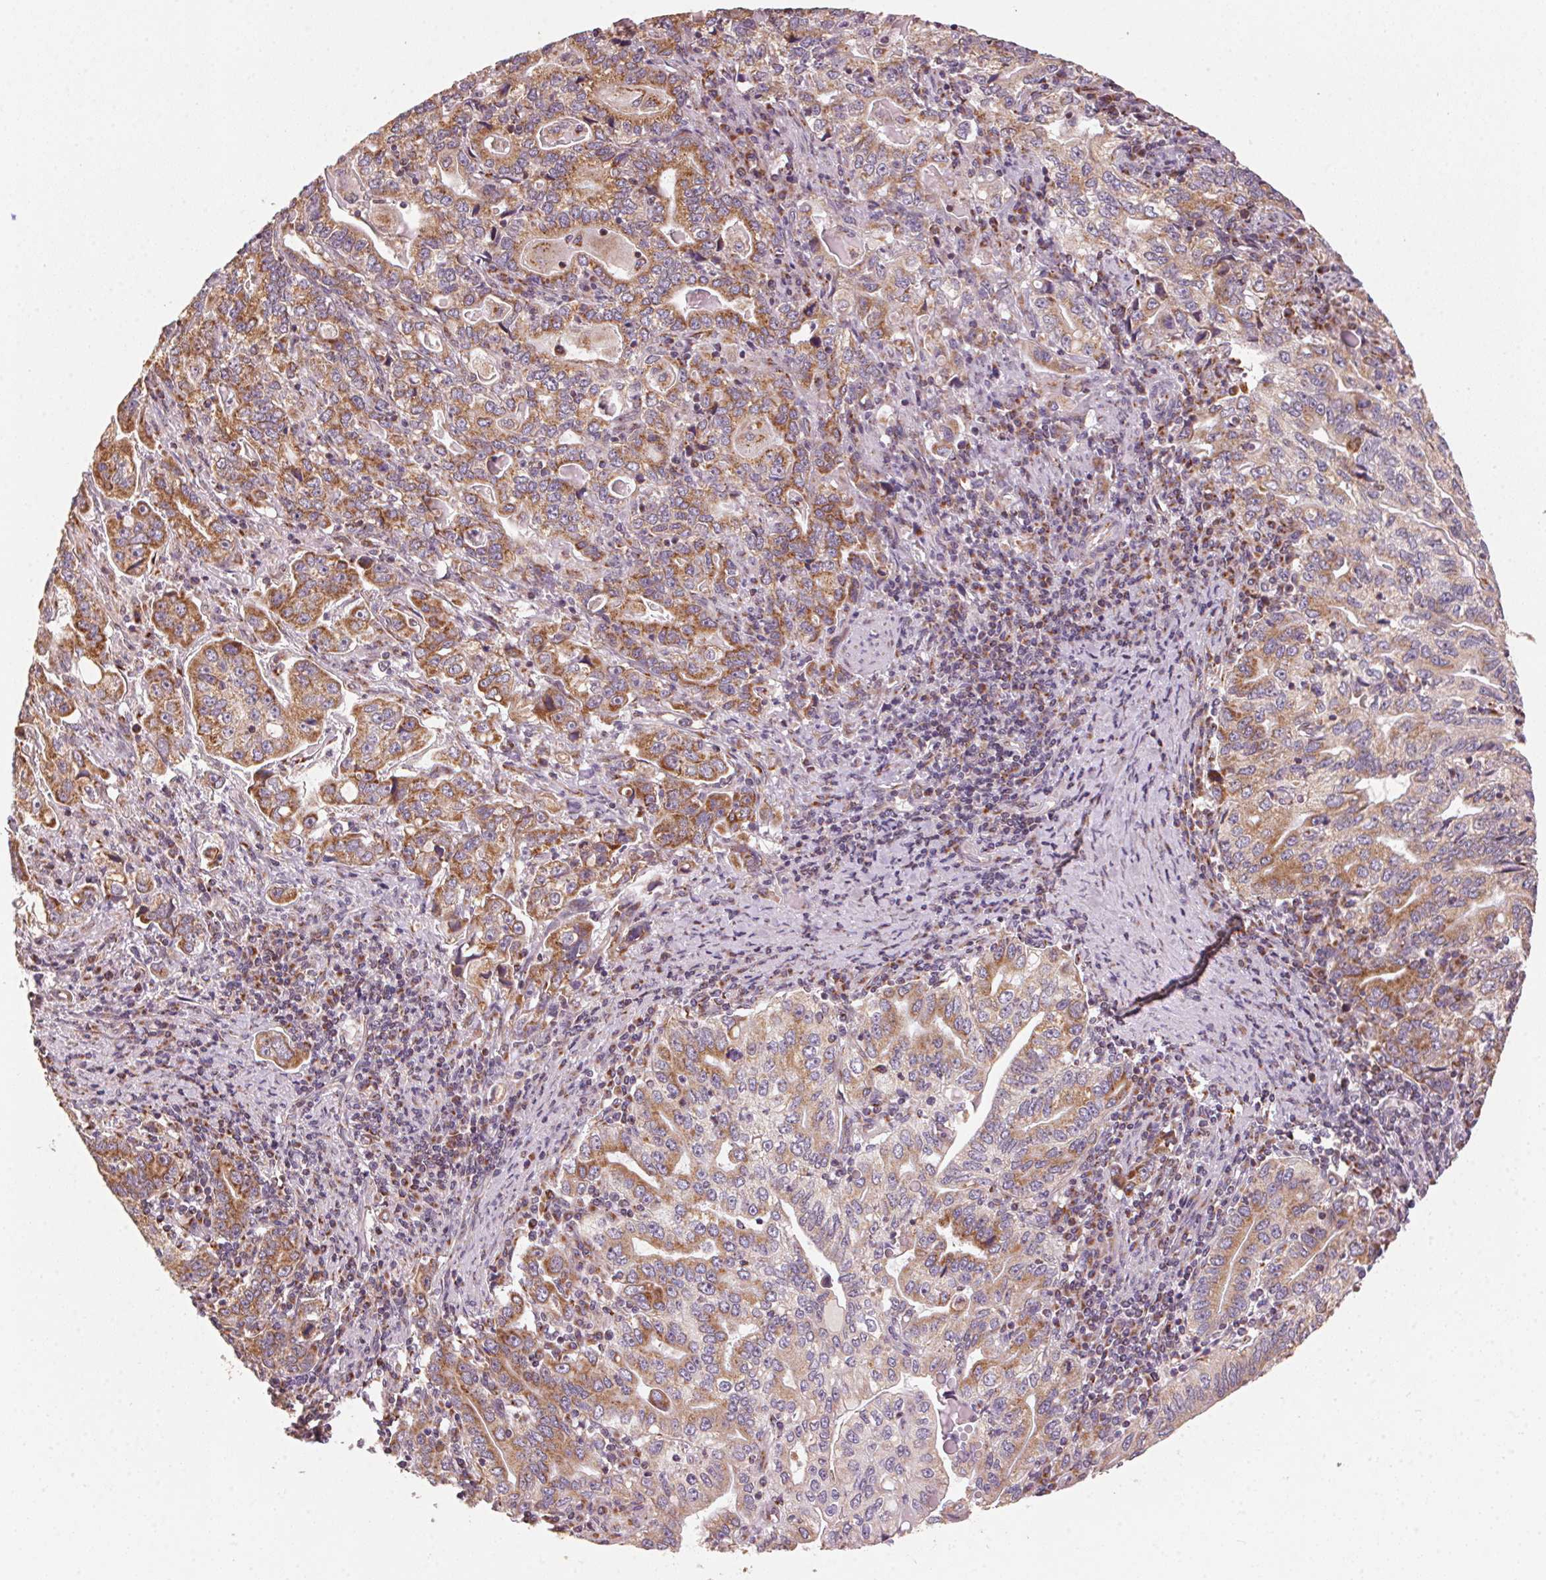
{"staining": {"intensity": "moderate", "quantity": ">75%", "location": "cytoplasmic/membranous"}, "tissue": "stomach cancer", "cell_type": "Tumor cells", "image_type": "cancer", "snomed": [{"axis": "morphology", "description": "Adenocarcinoma, NOS"}, {"axis": "topography", "description": "Stomach, lower"}], "caption": "Protein analysis of stomach cancer (adenocarcinoma) tissue reveals moderate cytoplasmic/membranous staining in approximately >75% of tumor cells. (Brightfield microscopy of DAB IHC at high magnification).", "gene": "TOMM70", "patient": {"sex": "female", "age": 72}}